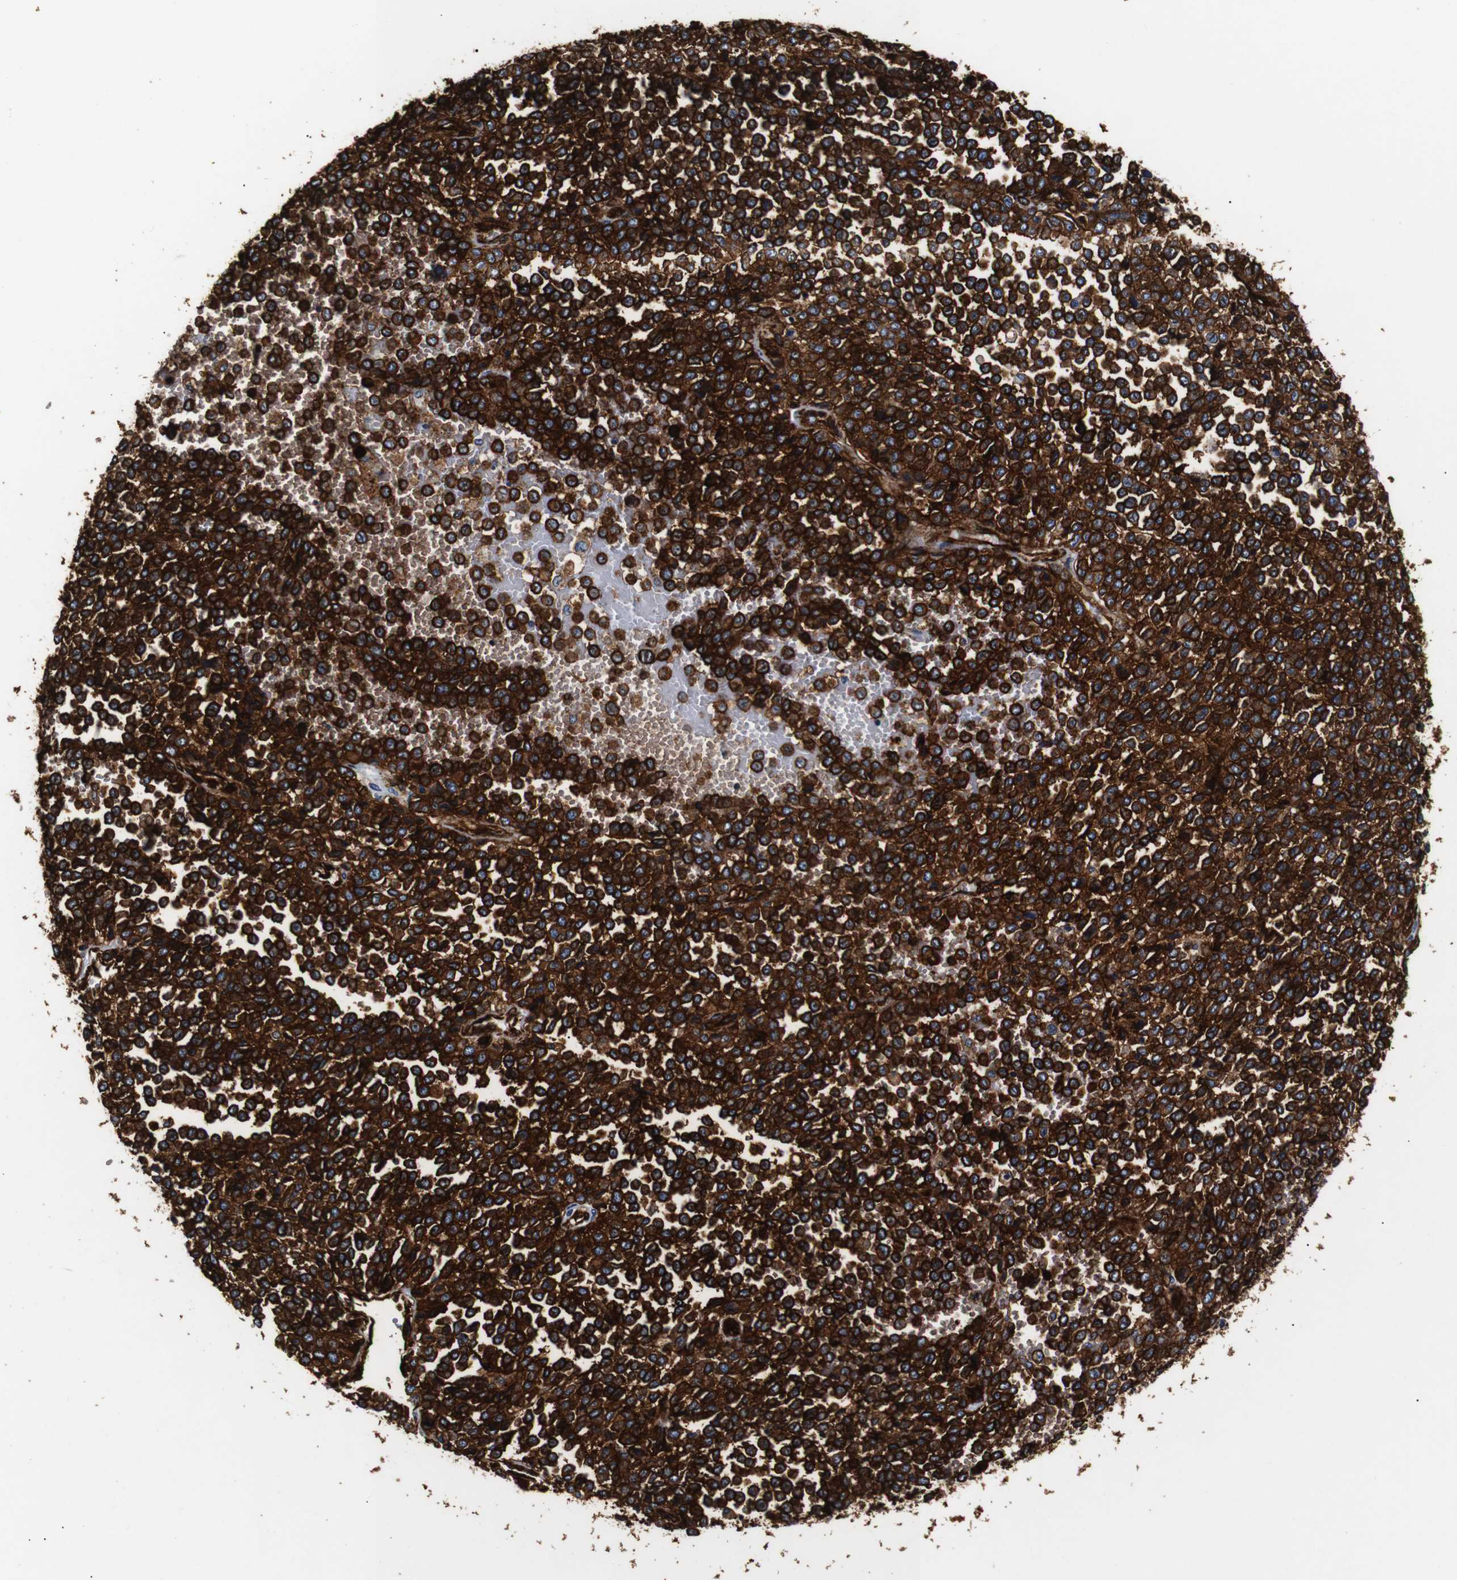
{"staining": {"intensity": "strong", "quantity": ">75%", "location": "cytoplasmic/membranous"}, "tissue": "melanoma", "cell_type": "Tumor cells", "image_type": "cancer", "snomed": [{"axis": "morphology", "description": "Malignant melanoma, Metastatic site"}, {"axis": "topography", "description": "Pancreas"}], "caption": "Melanoma tissue shows strong cytoplasmic/membranous positivity in approximately >75% of tumor cells, visualized by immunohistochemistry.", "gene": "CAV2", "patient": {"sex": "female", "age": 30}}